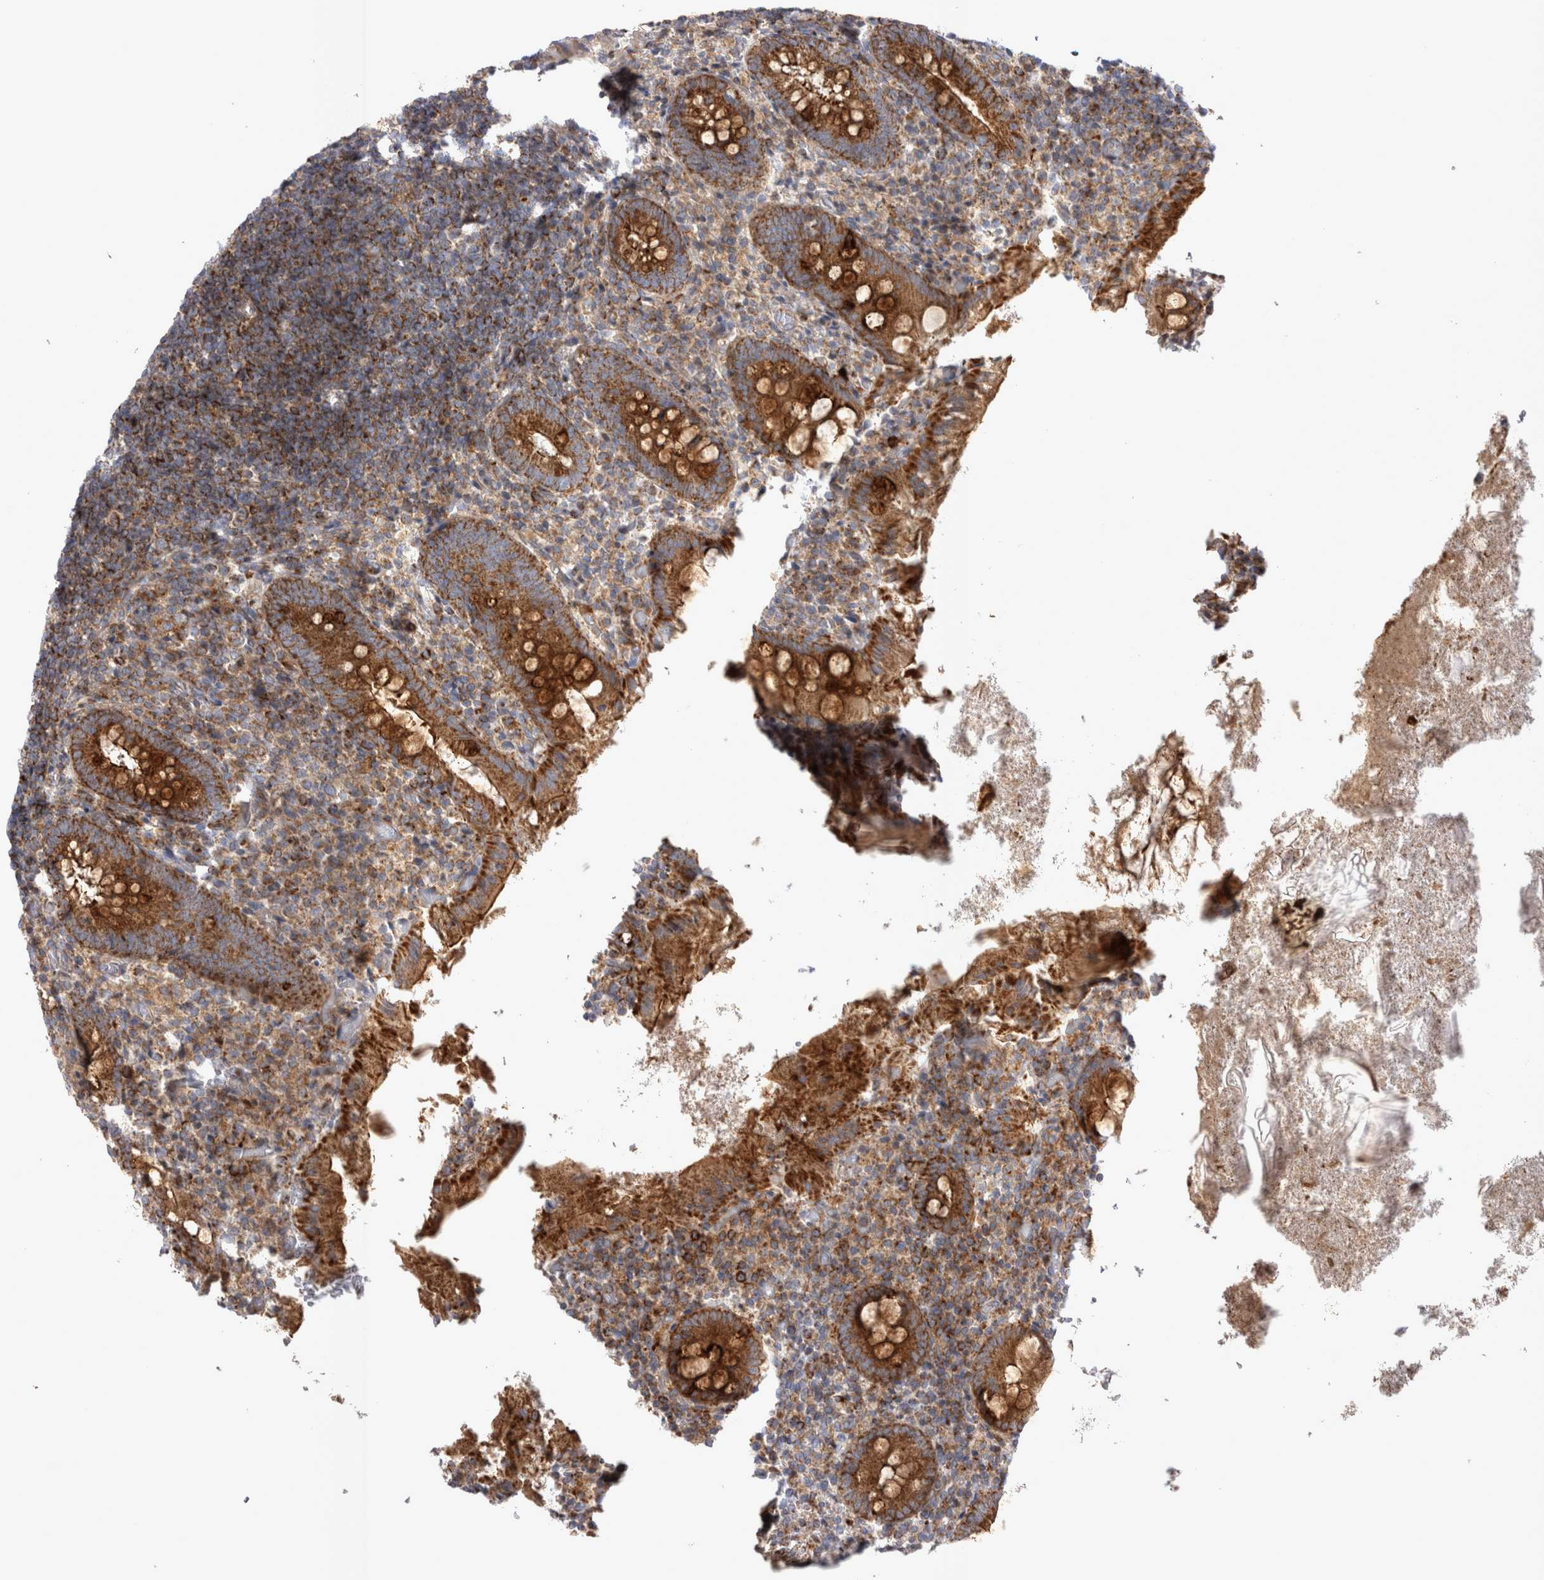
{"staining": {"intensity": "strong", "quantity": ">75%", "location": "cytoplasmic/membranous"}, "tissue": "appendix", "cell_type": "Glandular cells", "image_type": "normal", "snomed": [{"axis": "morphology", "description": "Normal tissue, NOS"}, {"axis": "topography", "description": "Appendix"}], "caption": "An image of appendix stained for a protein shows strong cytoplasmic/membranous brown staining in glandular cells.", "gene": "TSPOAP1", "patient": {"sex": "female", "age": 17}}